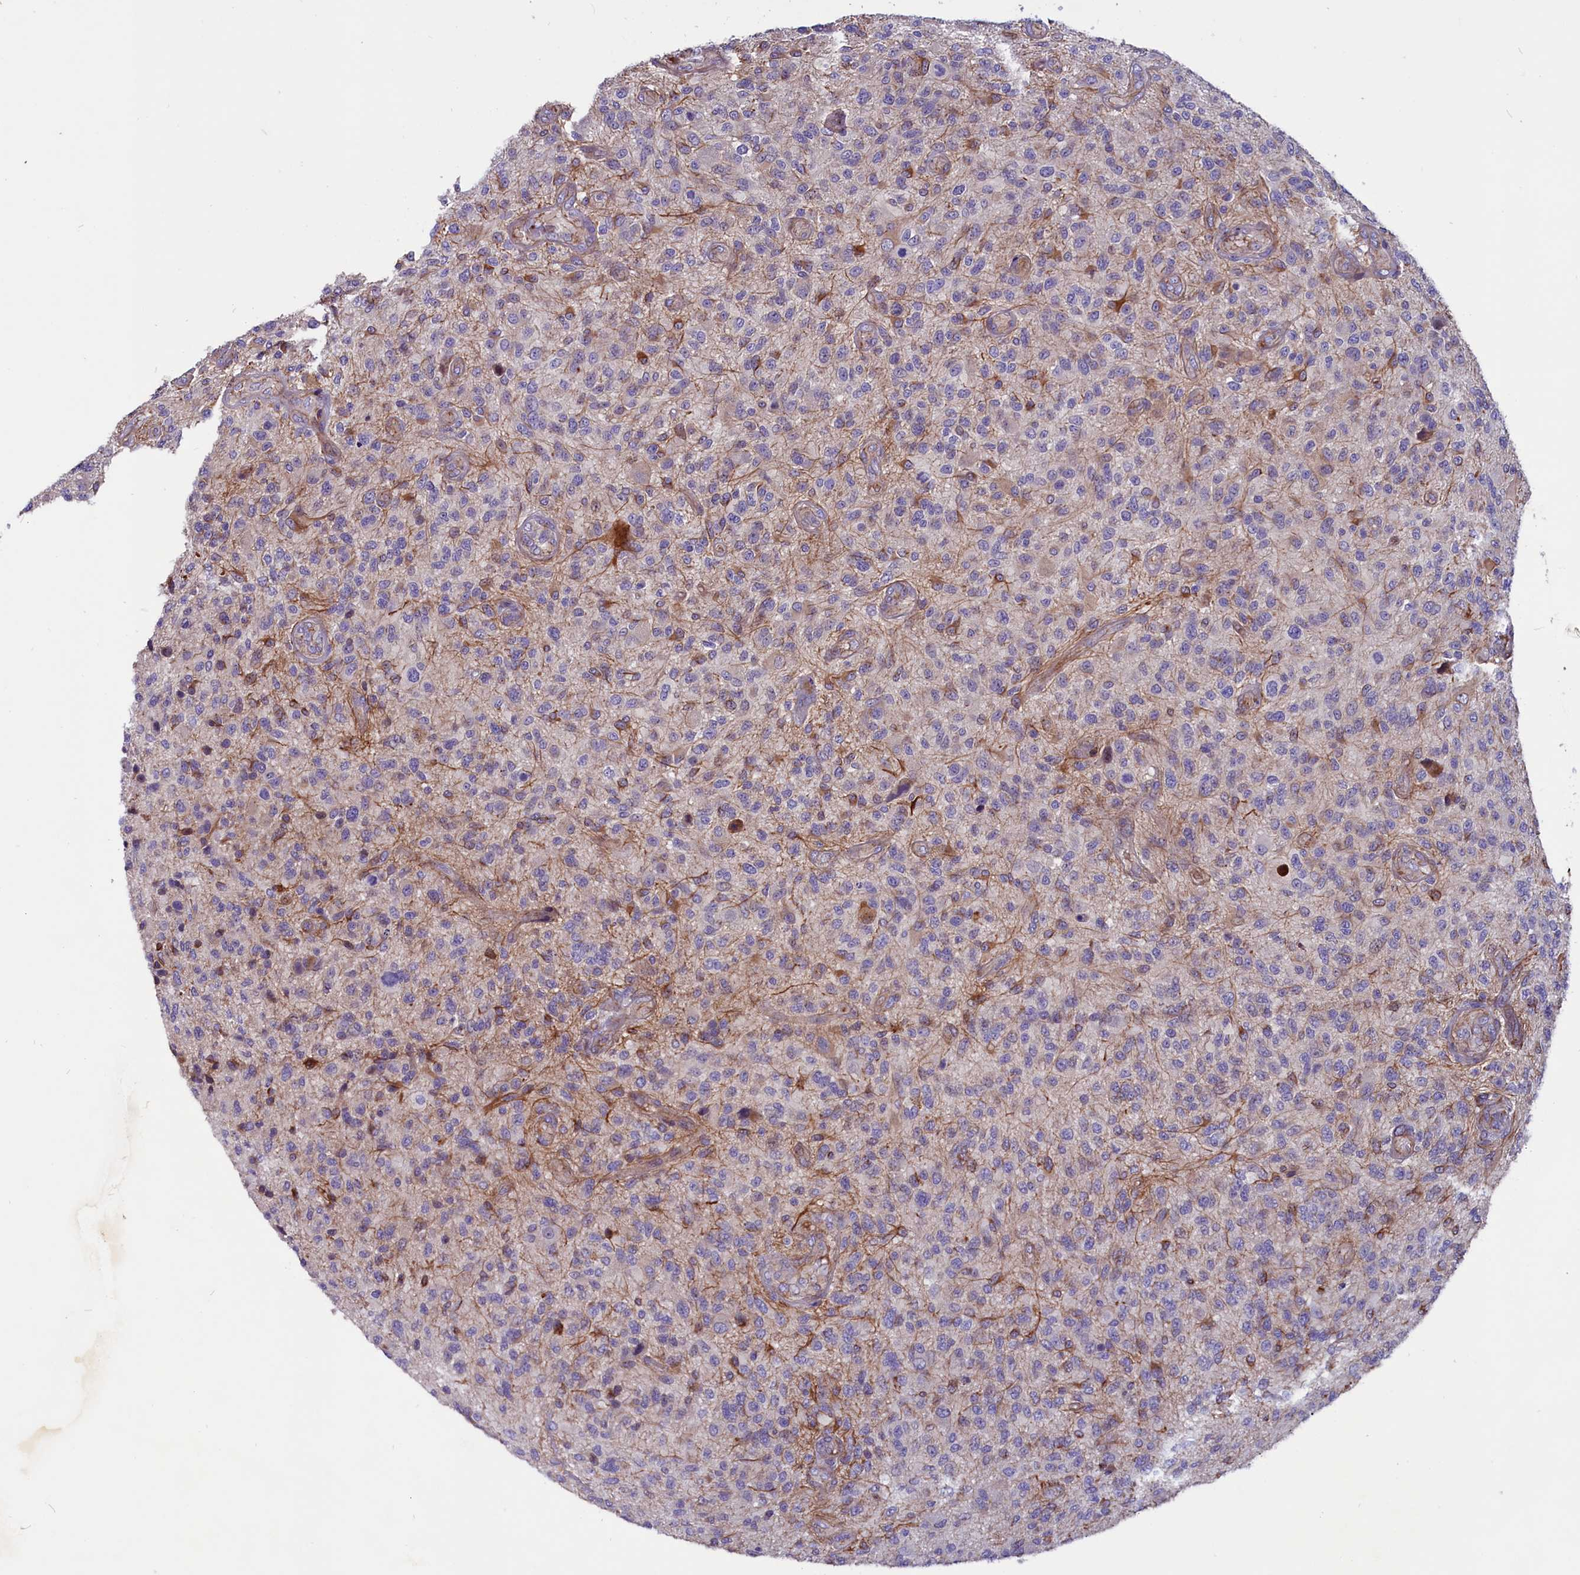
{"staining": {"intensity": "negative", "quantity": "none", "location": "none"}, "tissue": "glioma", "cell_type": "Tumor cells", "image_type": "cancer", "snomed": [{"axis": "morphology", "description": "Glioma, malignant, High grade"}, {"axis": "topography", "description": "Brain"}], "caption": "Immunohistochemistry (IHC) micrograph of neoplastic tissue: malignant glioma (high-grade) stained with DAB exhibits no significant protein expression in tumor cells. Brightfield microscopy of immunohistochemistry (IHC) stained with DAB (3,3'-diaminobenzidine) (brown) and hematoxylin (blue), captured at high magnification.", "gene": "ZNF749", "patient": {"sex": "male", "age": 47}}